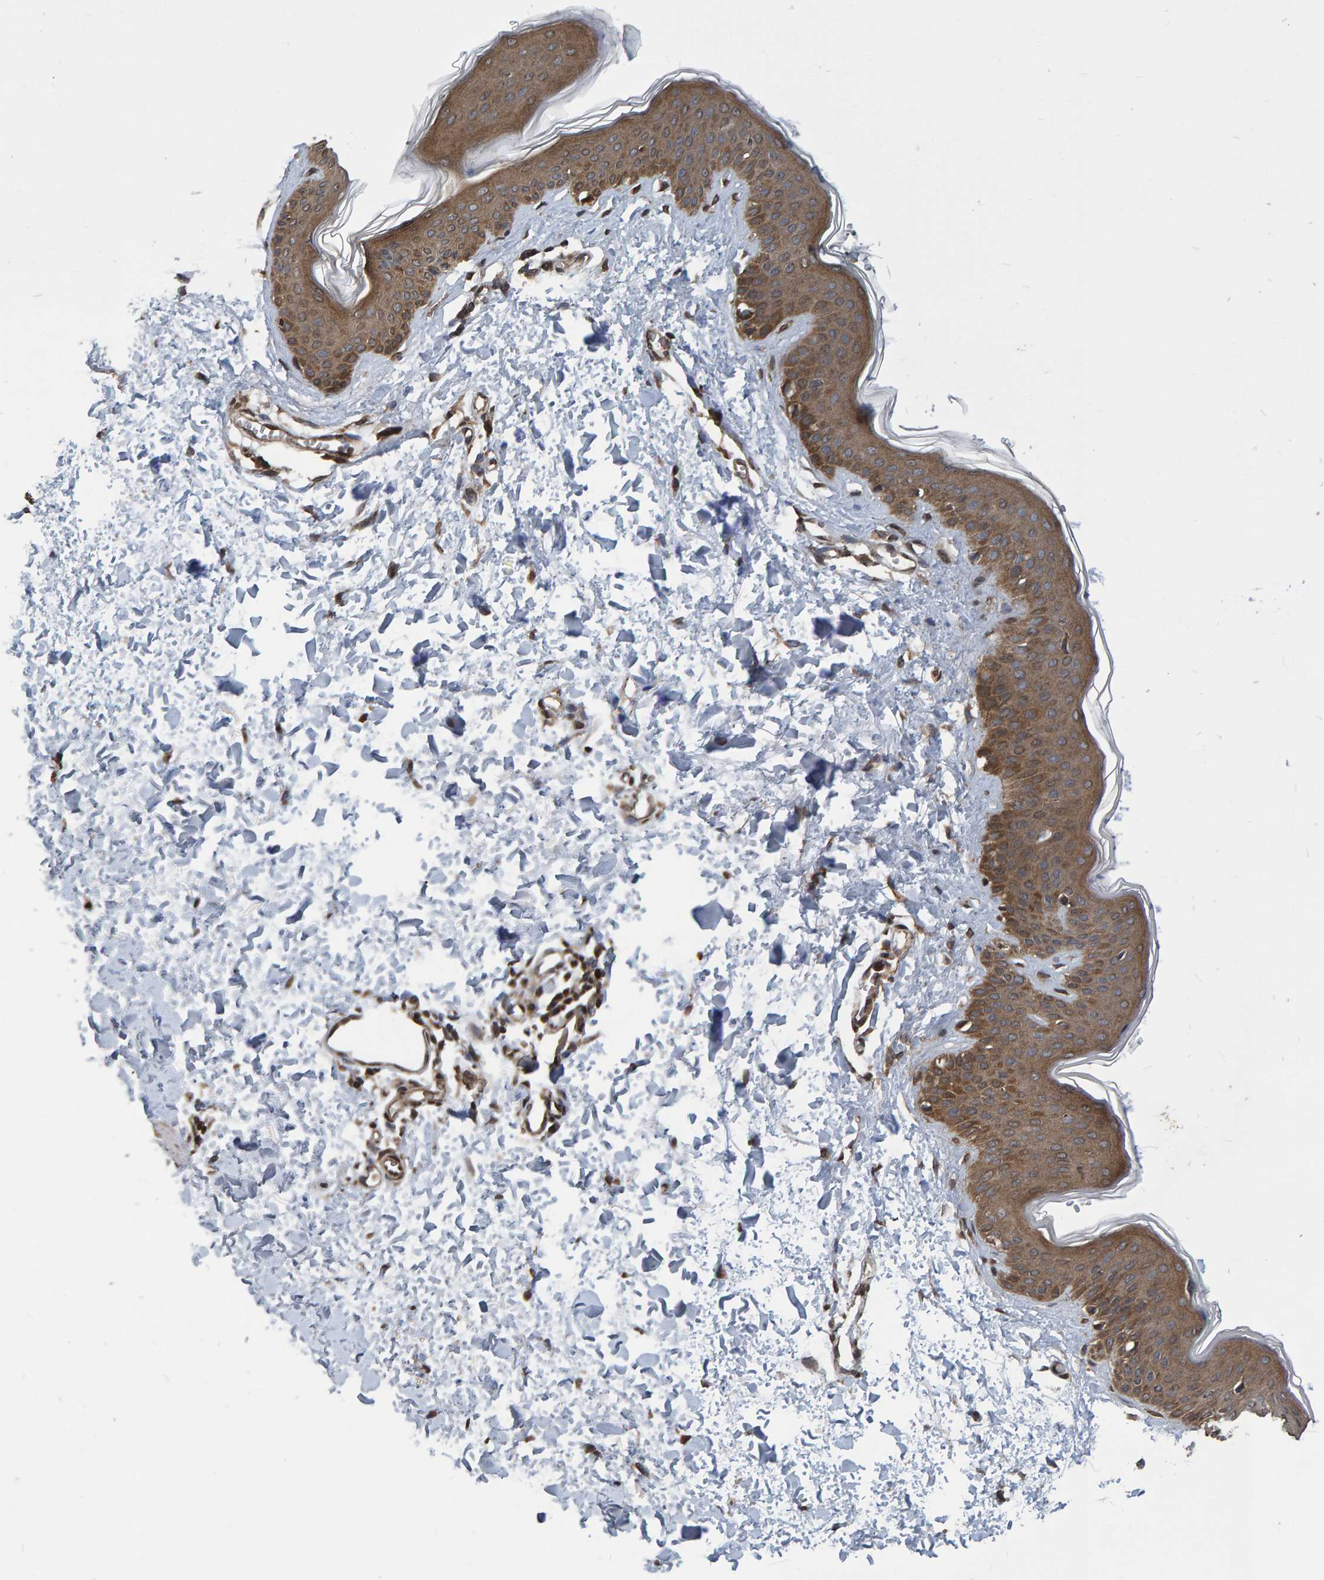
{"staining": {"intensity": "strong", "quantity": ">75%", "location": "cytoplasmic/membranous"}, "tissue": "skin", "cell_type": "Fibroblasts", "image_type": "normal", "snomed": [{"axis": "morphology", "description": "Normal tissue, NOS"}, {"axis": "topography", "description": "Skin"}], "caption": "Immunohistochemistry (IHC) histopathology image of normal skin stained for a protein (brown), which reveals high levels of strong cytoplasmic/membranous staining in about >75% of fibroblasts.", "gene": "GAB2", "patient": {"sex": "female", "age": 17}}